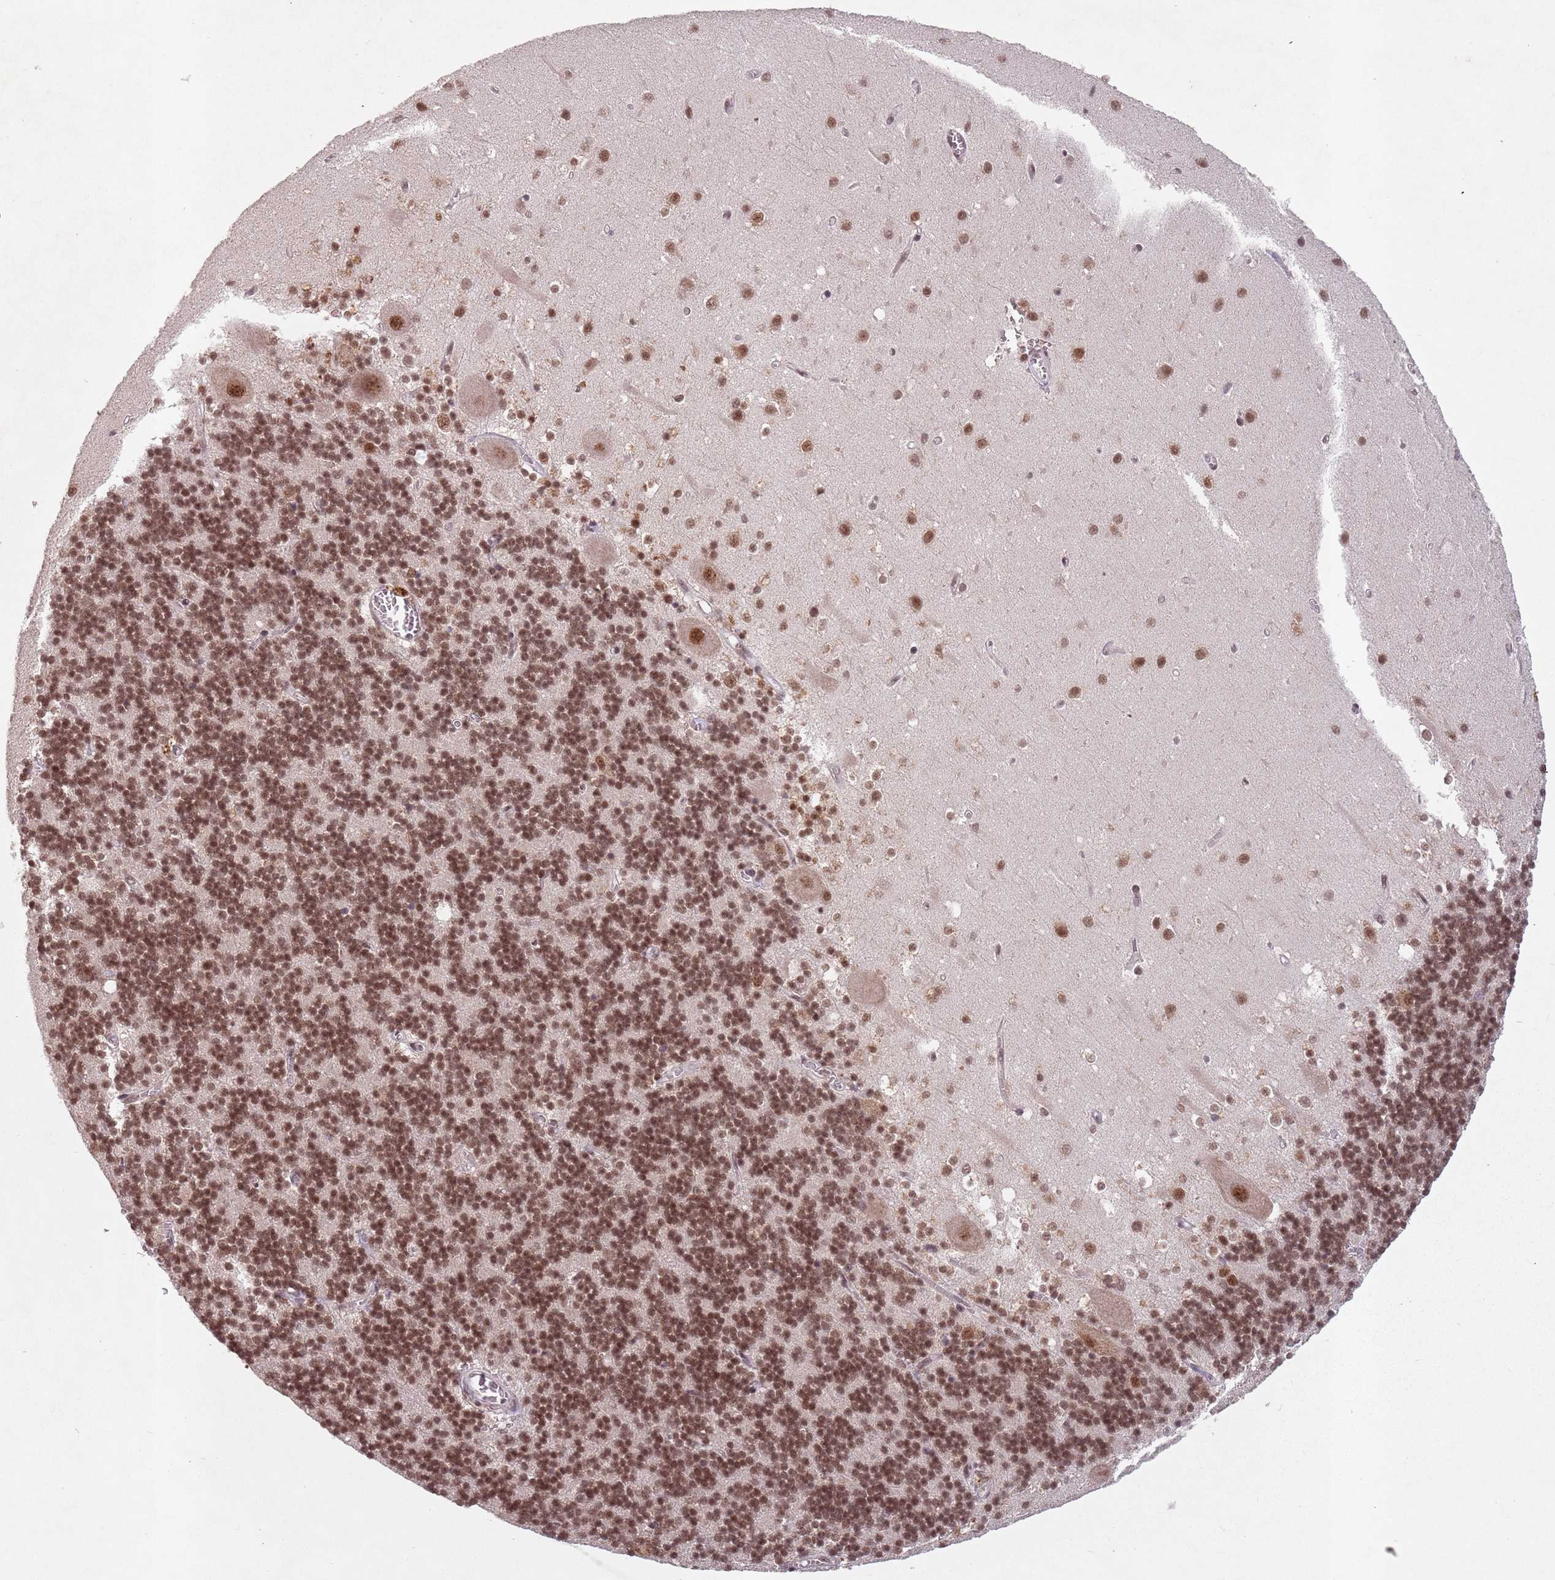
{"staining": {"intensity": "moderate", "quantity": ">75%", "location": "nuclear"}, "tissue": "cerebellum", "cell_type": "Cells in granular layer", "image_type": "normal", "snomed": [{"axis": "morphology", "description": "Normal tissue, NOS"}, {"axis": "topography", "description": "Cerebellum"}], "caption": "A histopathology image showing moderate nuclear staining in approximately >75% of cells in granular layer in normal cerebellum, as visualized by brown immunohistochemical staining.", "gene": "NCBP1", "patient": {"sex": "male", "age": 54}}